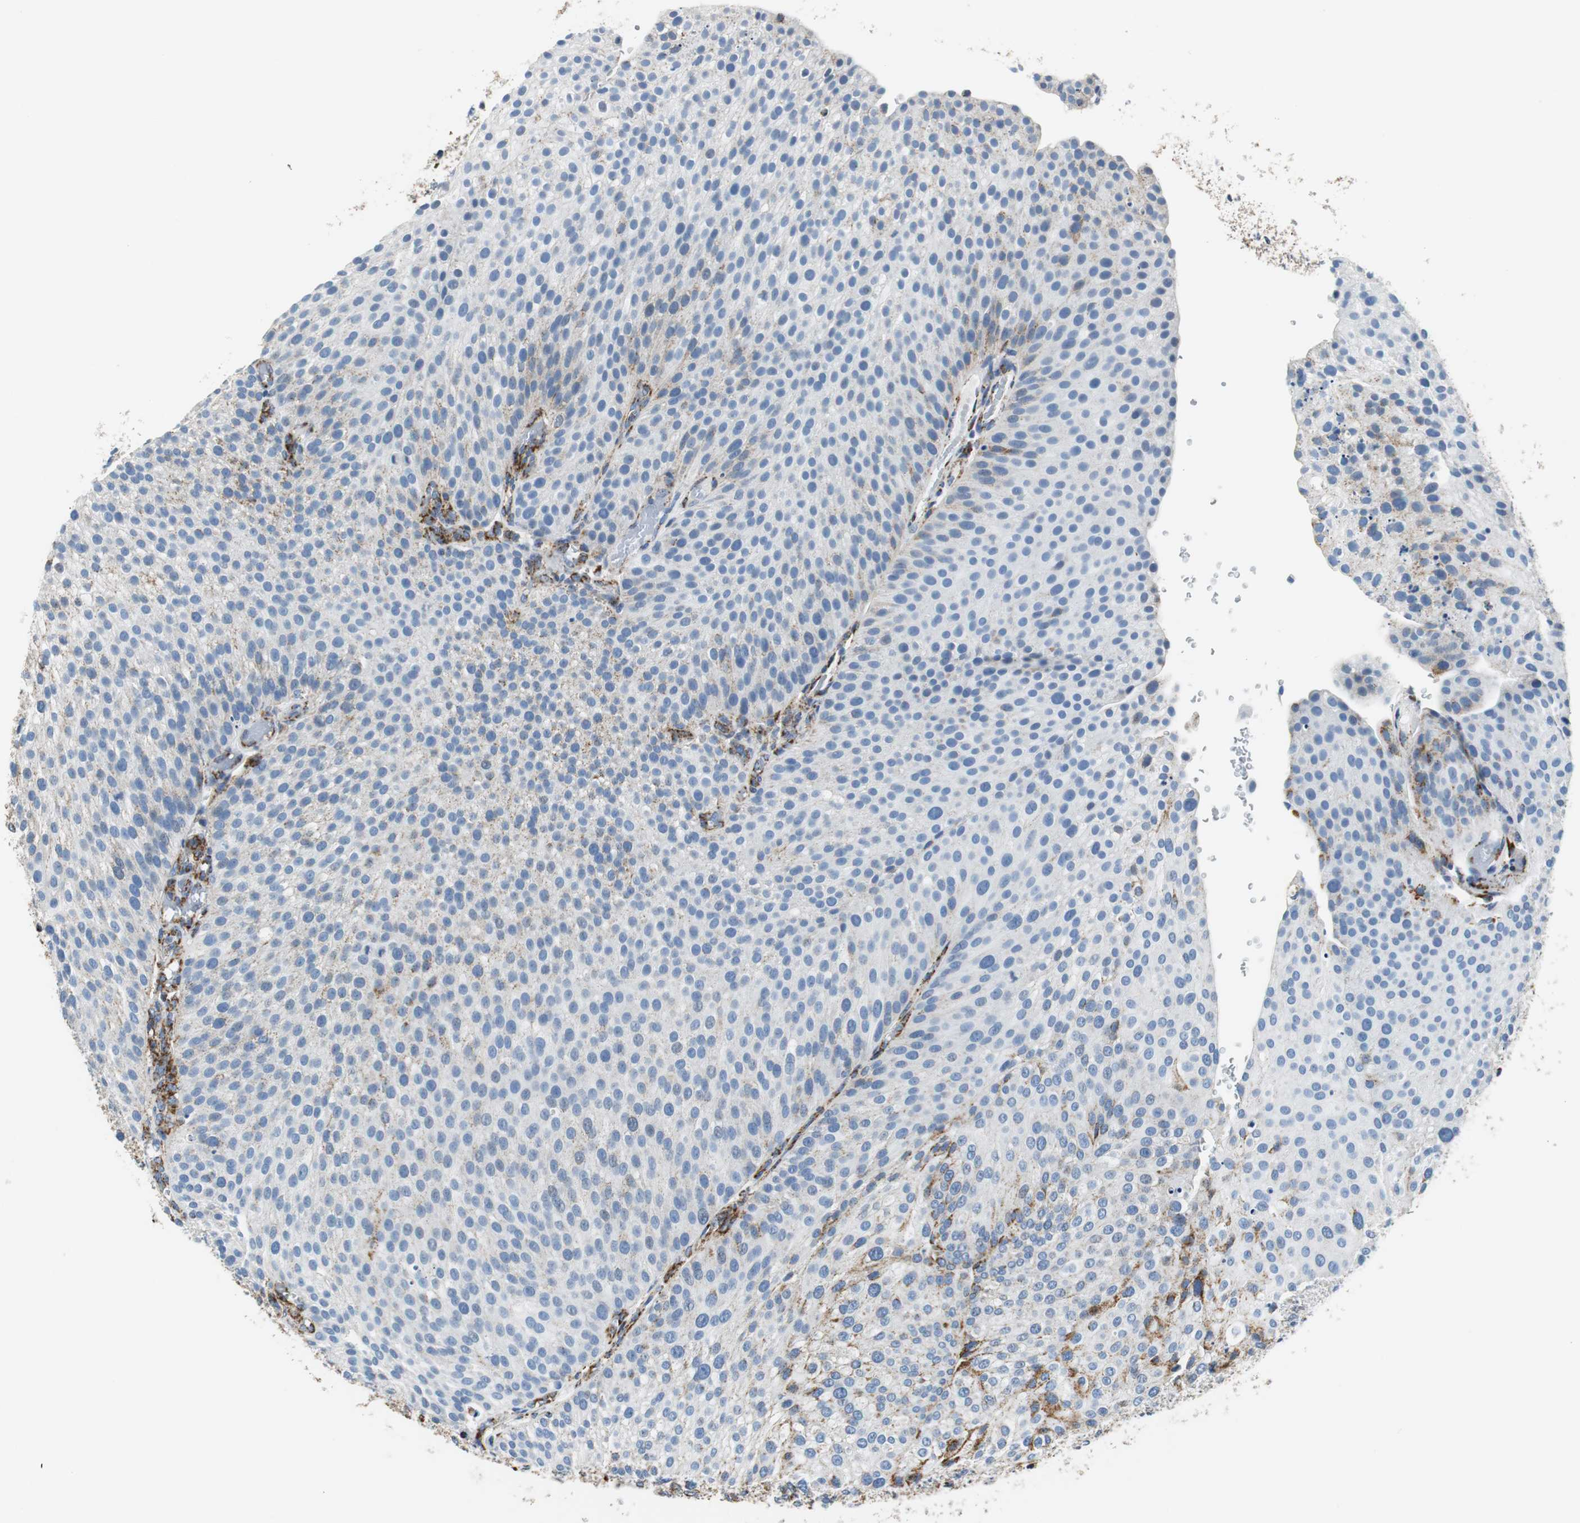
{"staining": {"intensity": "negative", "quantity": "none", "location": "none"}, "tissue": "urothelial cancer", "cell_type": "Tumor cells", "image_type": "cancer", "snomed": [{"axis": "morphology", "description": "Urothelial carcinoma, Low grade"}, {"axis": "topography", "description": "Smooth muscle"}, {"axis": "topography", "description": "Urinary bladder"}], "caption": "The histopathology image reveals no significant expression in tumor cells of urothelial cancer.", "gene": "C1QTNF7", "patient": {"sex": "male", "age": 60}}